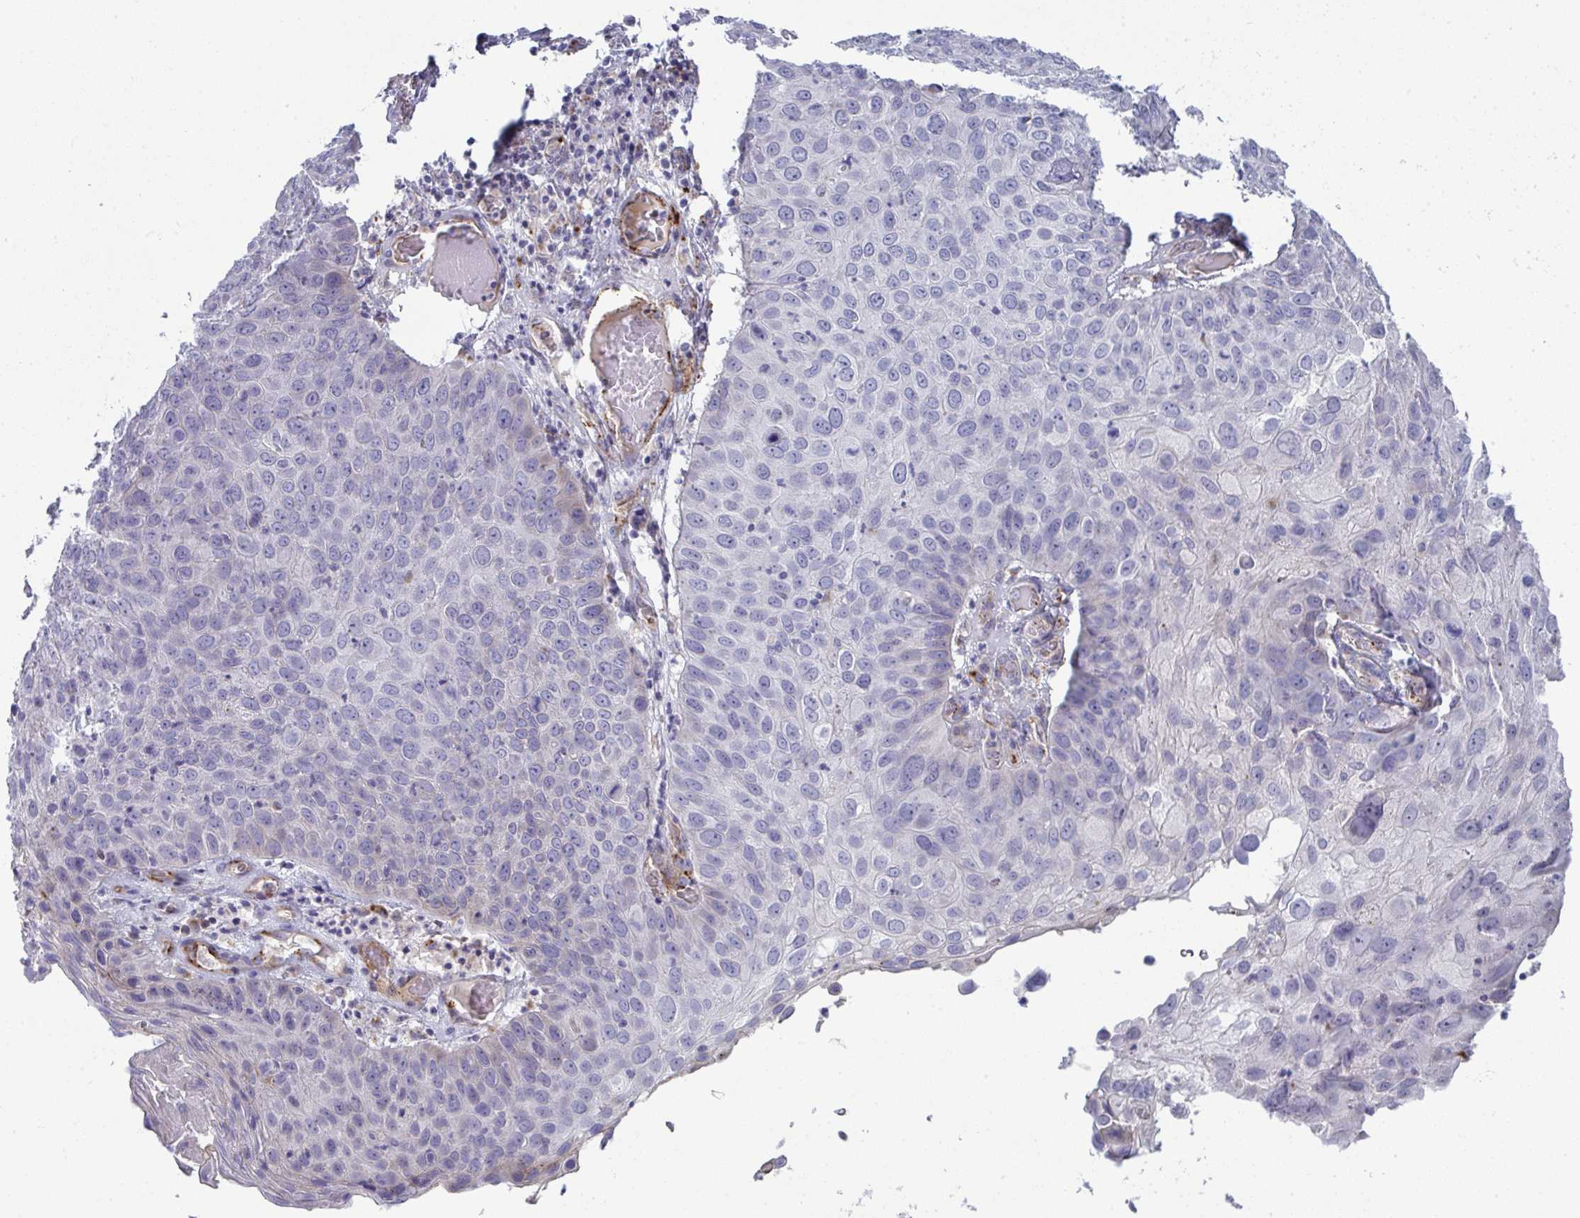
{"staining": {"intensity": "negative", "quantity": "none", "location": "none"}, "tissue": "skin cancer", "cell_type": "Tumor cells", "image_type": "cancer", "snomed": [{"axis": "morphology", "description": "Squamous cell carcinoma, NOS"}, {"axis": "topography", "description": "Skin"}], "caption": "Immunohistochemistry (IHC) of skin squamous cell carcinoma displays no staining in tumor cells.", "gene": "TOR1AIP2", "patient": {"sex": "male", "age": 87}}